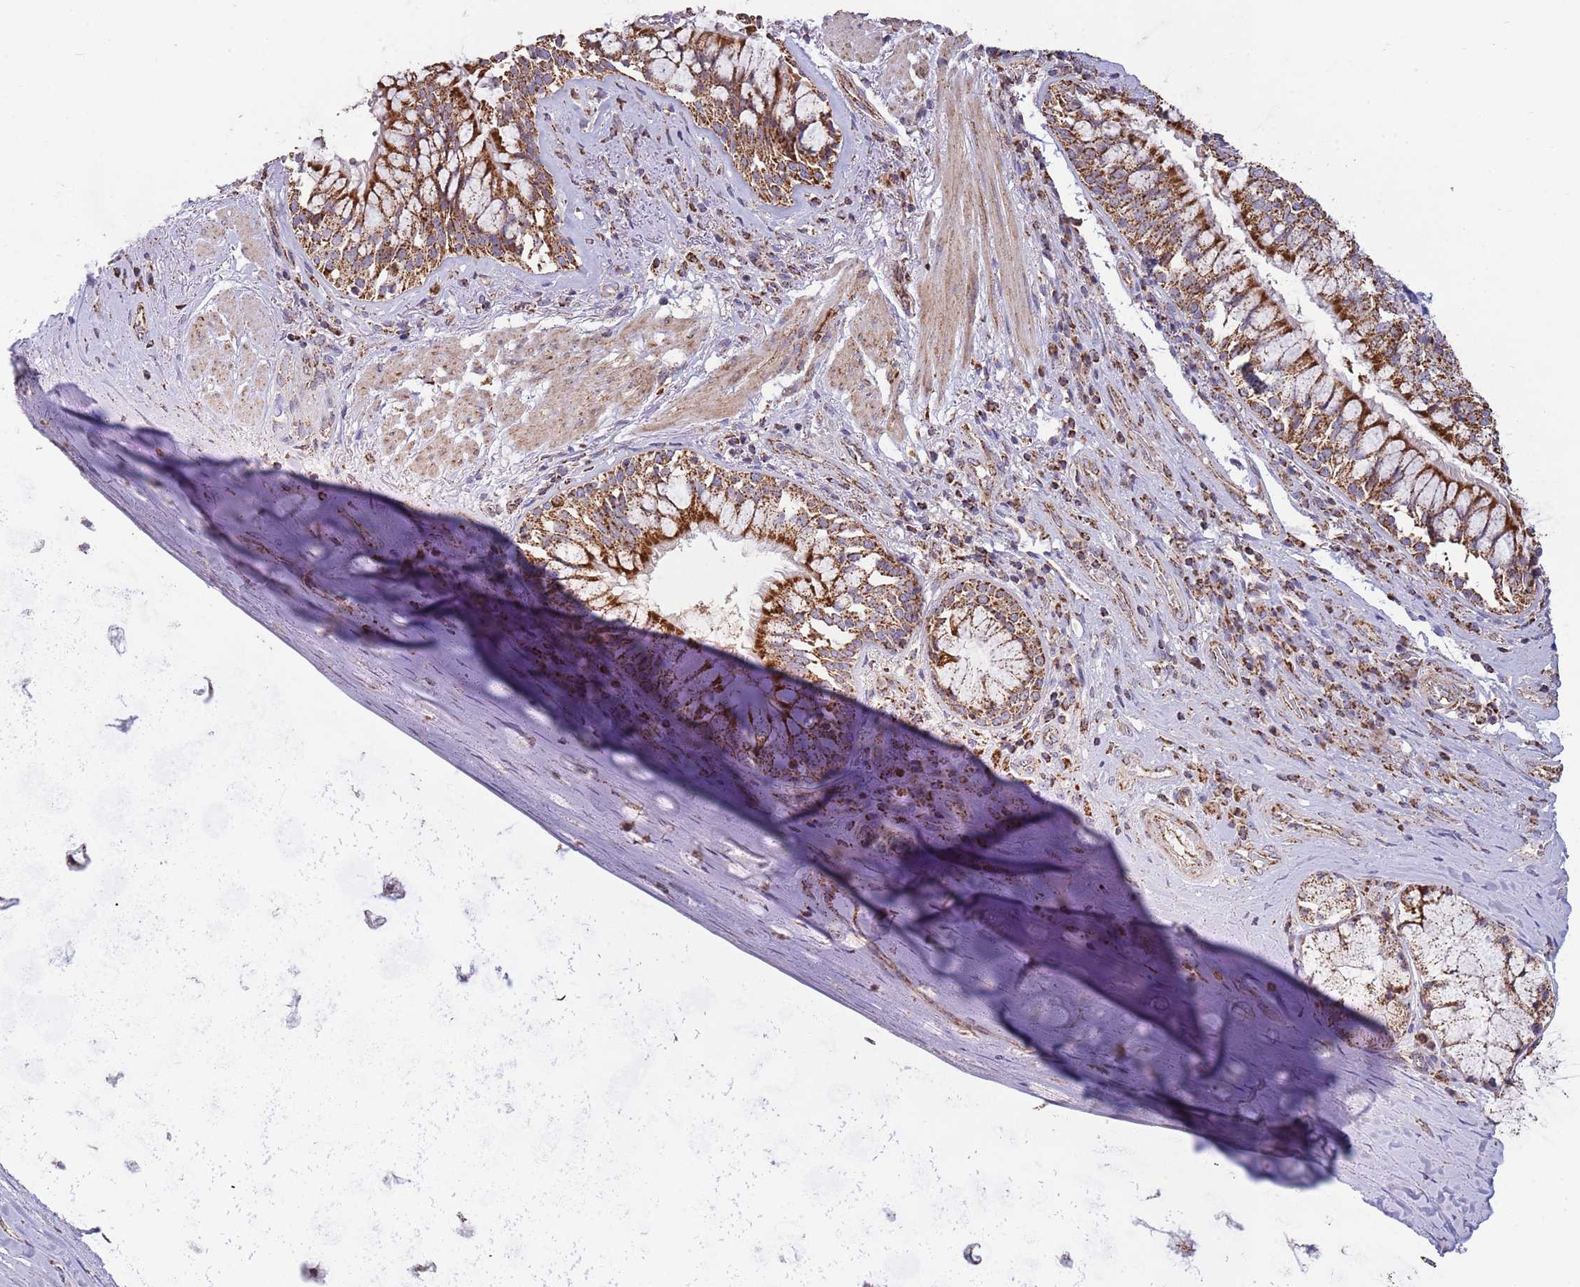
{"staining": {"intensity": "negative", "quantity": "none", "location": "none"}, "tissue": "adipose tissue", "cell_type": "Adipocytes", "image_type": "normal", "snomed": [{"axis": "morphology", "description": "Normal tissue, NOS"}, {"axis": "morphology", "description": "Squamous cell carcinoma, NOS"}, {"axis": "topography", "description": "Bronchus"}, {"axis": "topography", "description": "Lung"}], "caption": "DAB (3,3'-diaminobenzidine) immunohistochemical staining of unremarkable human adipose tissue exhibits no significant expression in adipocytes. (Stains: DAB (3,3'-diaminobenzidine) immunohistochemistry with hematoxylin counter stain, Microscopy: brightfield microscopy at high magnification).", "gene": "VPS16", "patient": {"sex": "male", "age": 64}}